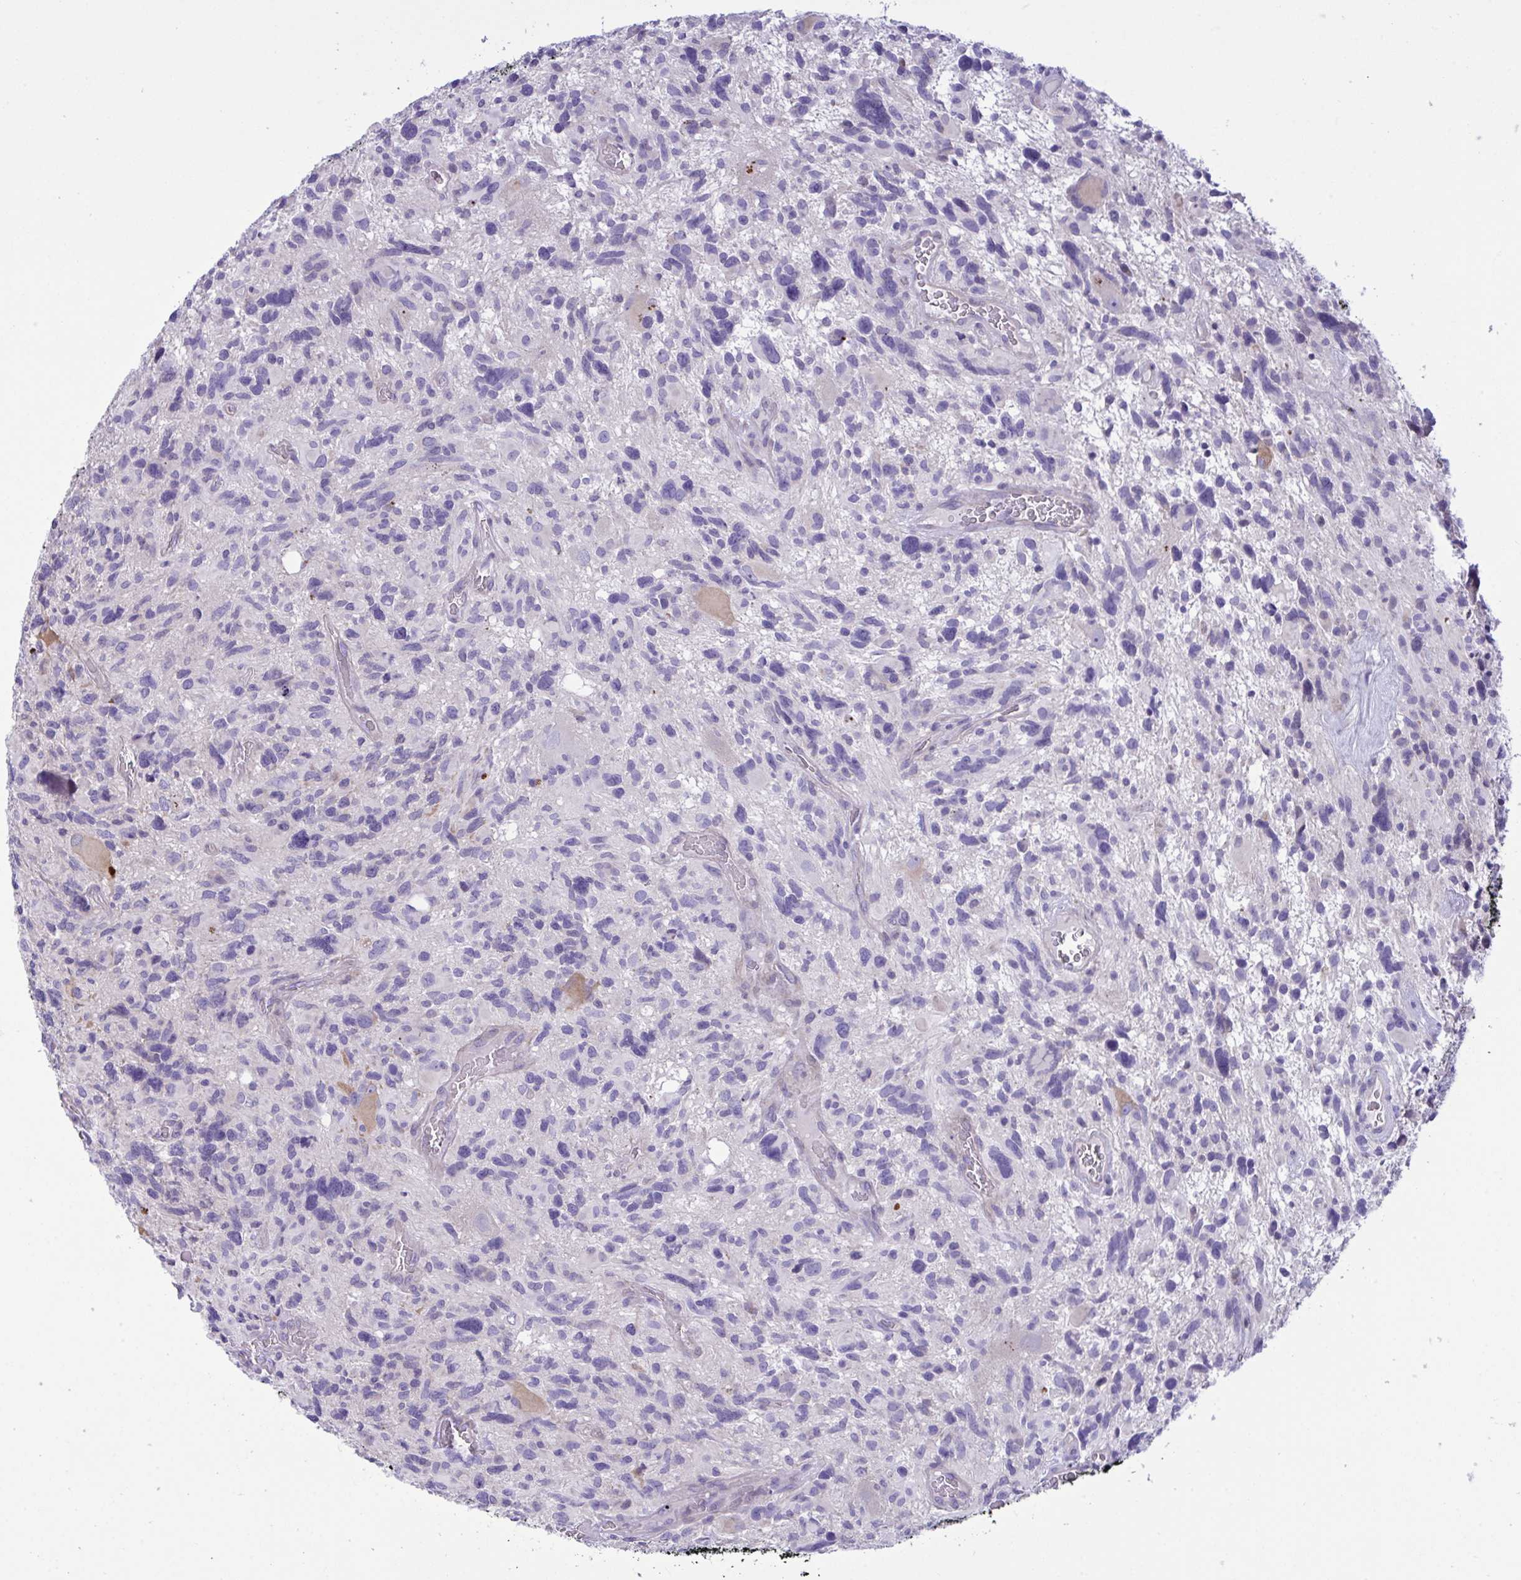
{"staining": {"intensity": "negative", "quantity": "none", "location": "none"}, "tissue": "glioma", "cell_type": "Tumor cells", "image_type": "cancer", "snomed": [{"axis": "morphology", "description": "Glioma, malignant, High grade"}, {"axis": "topography", "description": "Brain"}], "caption": "Human high-grade glioma (malignant) stained for a protein using immunohistochemistry shows no expression in tumor cells.", "gene": "WDR97", "patient": {"sex": "male", "age": 49}}